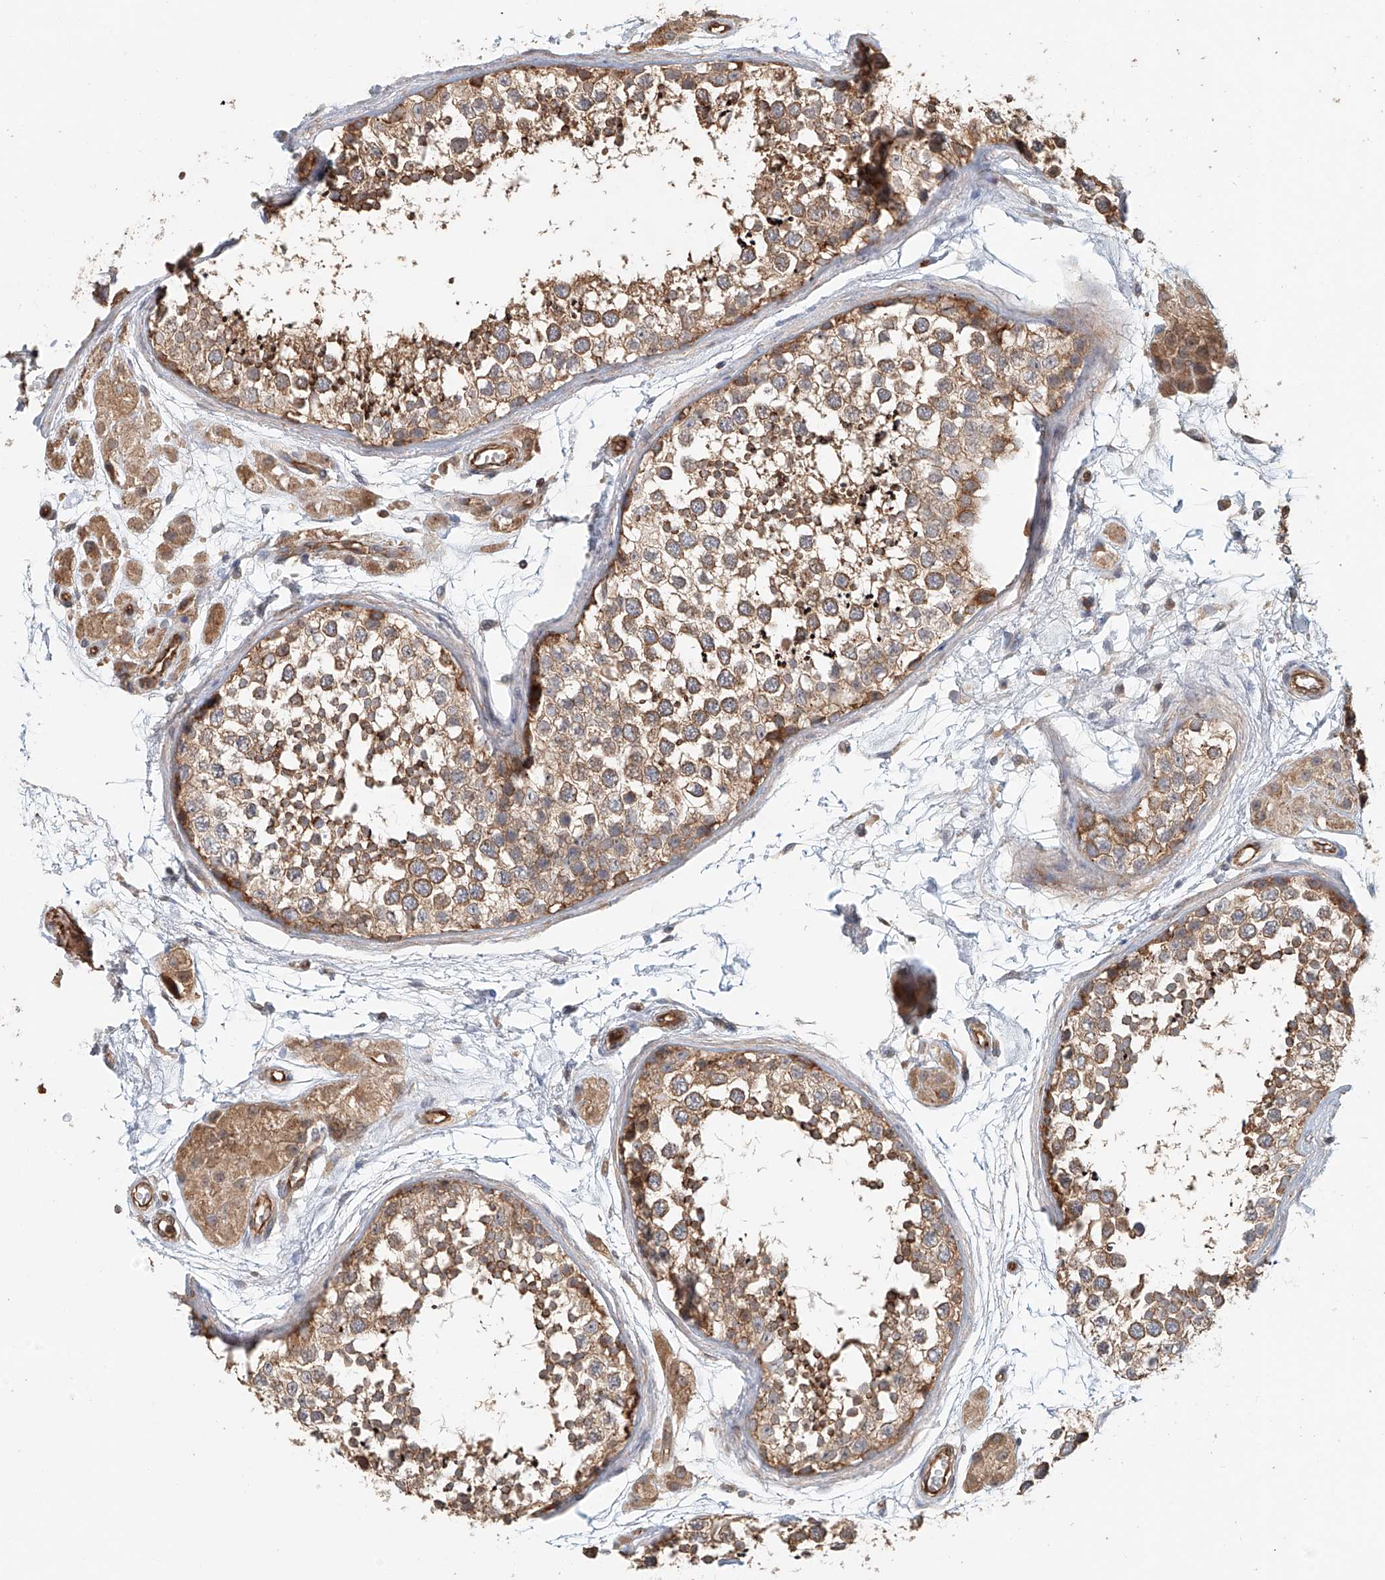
{"staining": {"intensity": "moderate", "quantity": ">75%", "location": "cytoplasmic/membranous"}, "tissue": "testis", "cell_type": "Cells in seminiferous ducts", "image_type": "normal", "snomed": [{"axis": "morphology", "description": "Normal tissue, NOS"}, {"axis": "topography", "description": "Testis"}], "caption": "A histopathology image of human testis stained for a protein displays moderate cytoplasmic/membranous brown staining in cells in seminiferous ducts. Nuclei are stained in blue.", "gene": "FRYL", "patient": {"sex": "male", "age": 56}}